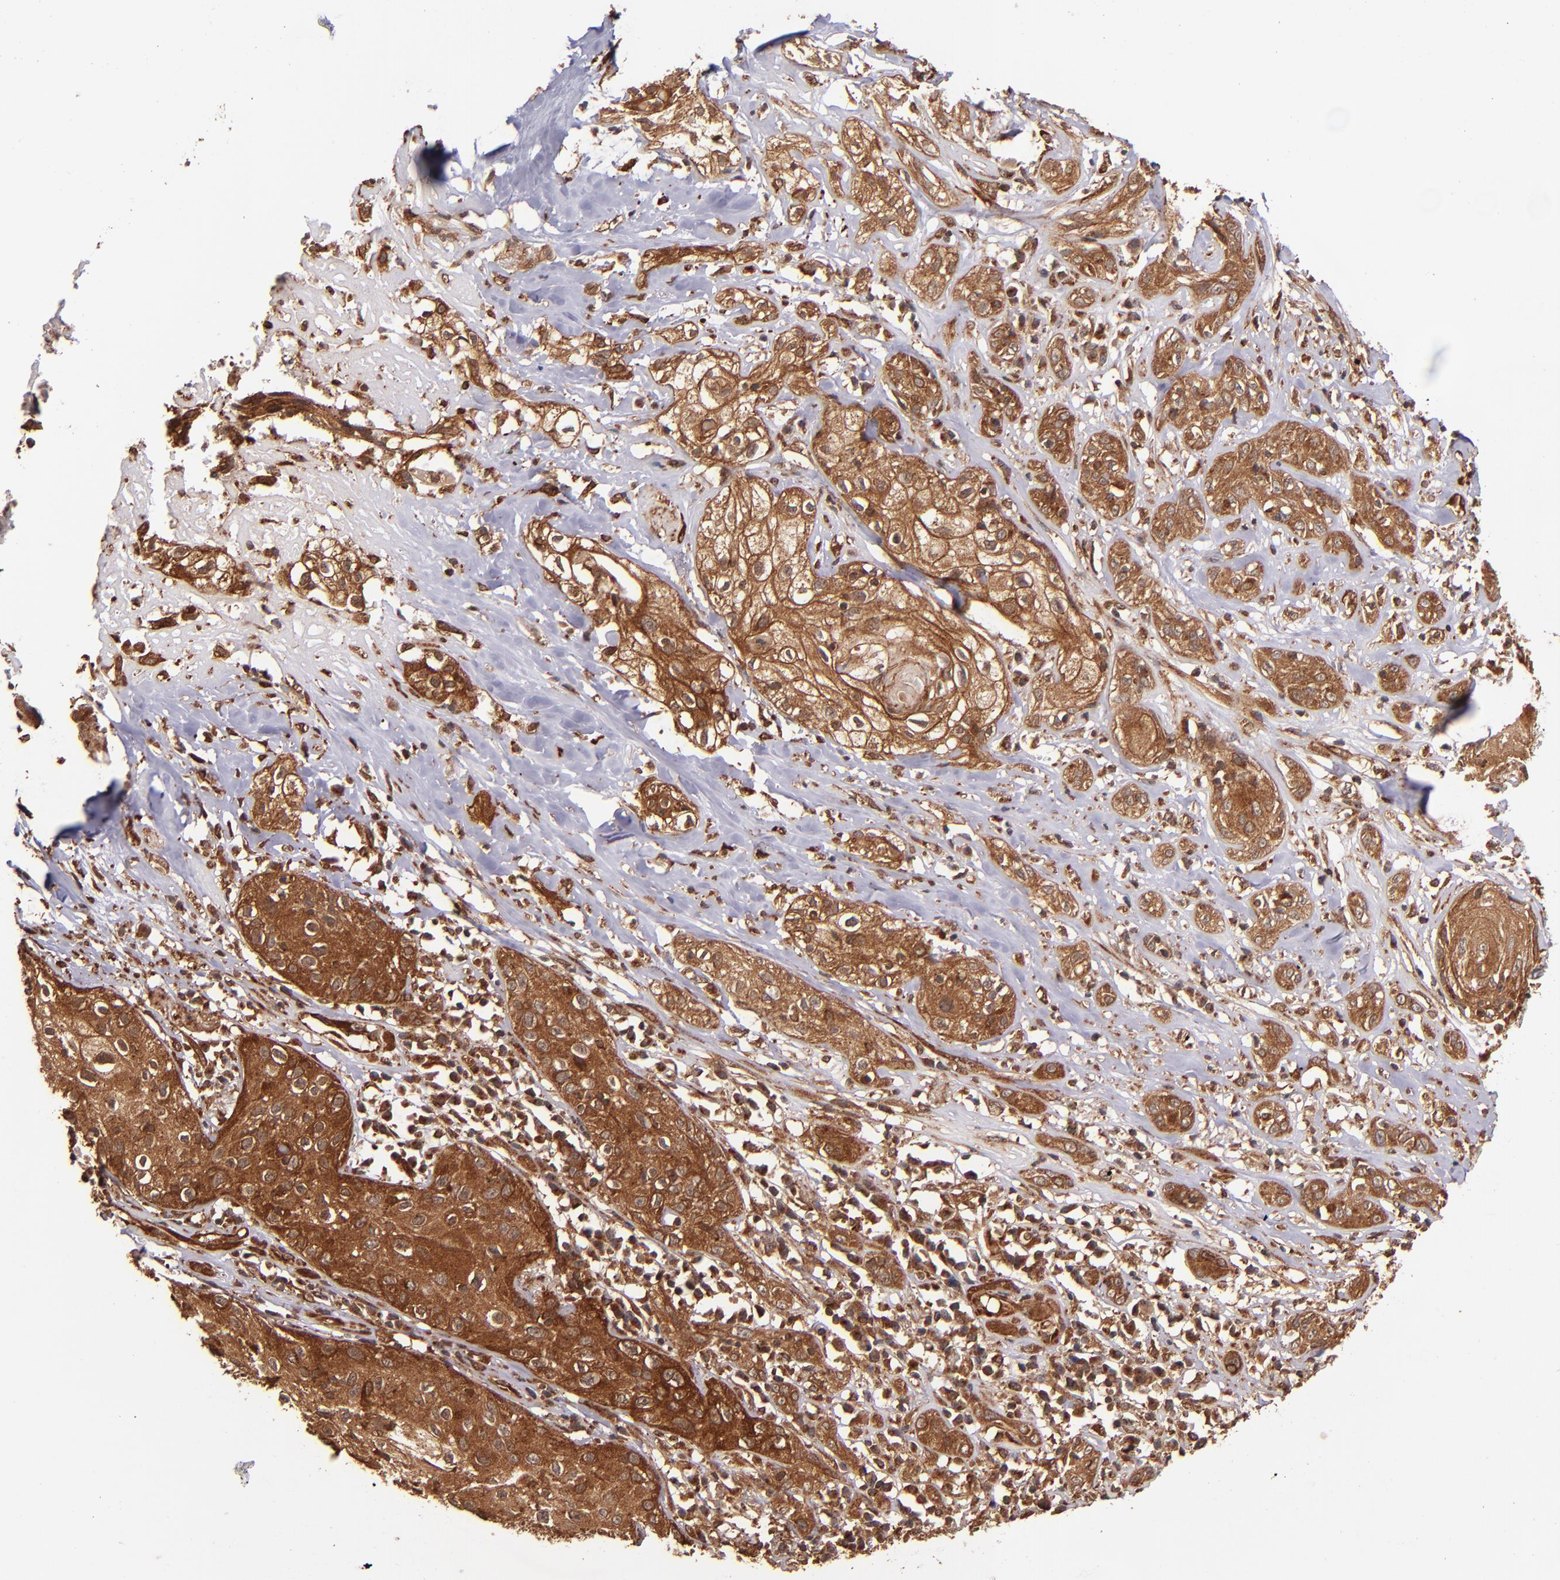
{"staining": {"intensity": "strong", "quantity": ">75%", "location": "cytoplasmic/membranous"}, "tissue": "skin cancer", "cell_type": "Tumor cells", "image_type": "cancer", "snomed": [{"axis": "morphology", "description": "Squamous cell carcinoma, NOS"}, {"axis": "topography", "description": "Skin"}], "caption": "Brown immunohistochemical staining in human skin cancer reveals strong cytoplasmic/membranous positivity in about >75% of tumor cells. (IHC, brightfield microscopy, high magnification).", "gene": "STX8", "patient": {"sex": "male", "age": 65}}